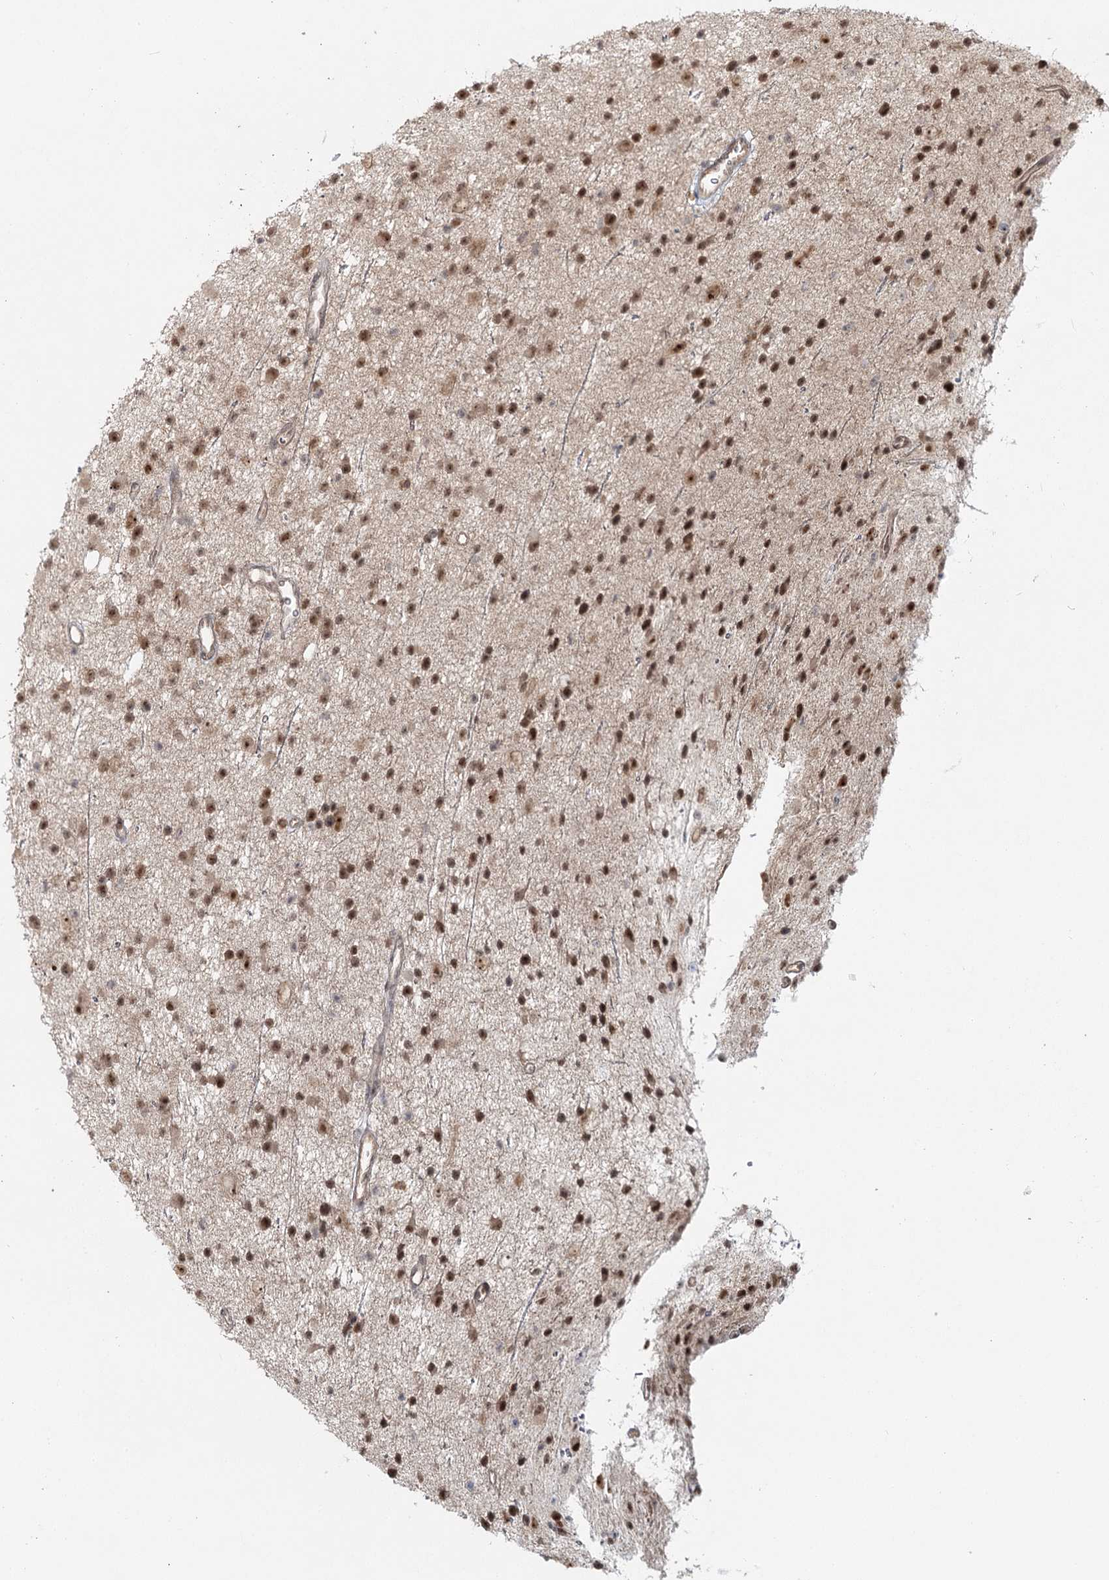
{"staining": {"intensity": "moderate", "quantity": ">75%", "location": "cytoplasmic/membranous,nuclear"}, "tissue": "glioma", "cell_type": "Tumor cells", "image_type": "cancer", "snomed": [{"axis": "morphology", "description": "Glioma, malignant, Low grade"}, {"axis": "topography", "description": "Cerebral cortex"}], "caption": "An image of human glioma stained for a protein shows moderate cytoplasmic/membranous and nuclear brown staining in tumor cells. Using DAB (3,3'-diaminobenzidine) (brown) and hematoxylin (blue) stains, captured at high magnification using brightfield microscopy.", "gene": "FAM120B", "patient": {"sex": "female", "age": 39}}